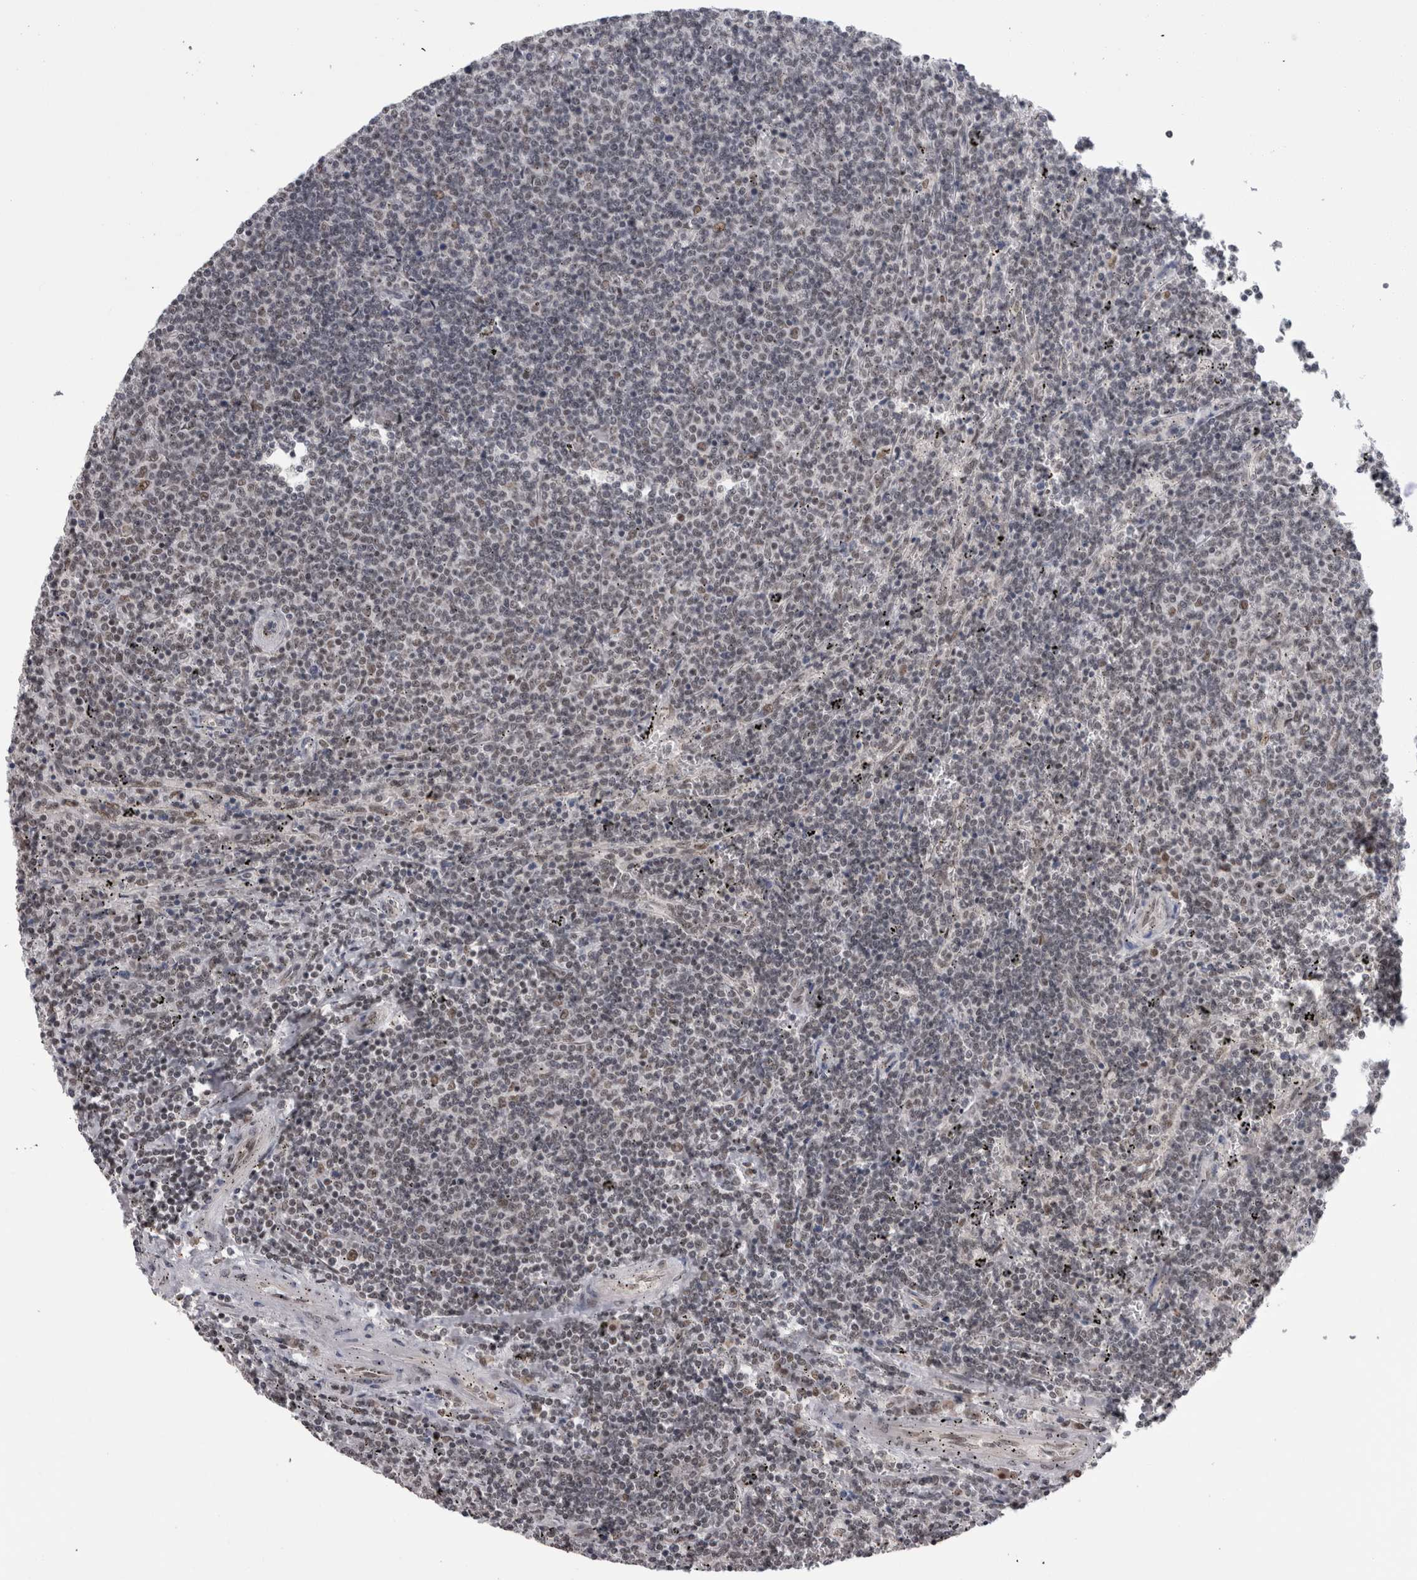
{"staining": {"intensity": "negative", "quantity": "none", "location": "none"}, "tissue": "lymphoma", "cell_type": "Tumor cells", "image_type": "cancer", "snomed": [{"axis": "morphology", "description": "Malignant lymphoma, non-Hodgkin's type, Low grade"}, {"axis": "topography", "description": "Spleen"}], "caption": "A histopathology image of low-grade malignant lymphoma, non-Hodgkin's type stained for a protein exhibits no brown staining in tumor cells.", "gene": "CPSF2", "patient": {"sex": "female", "age": 50}}